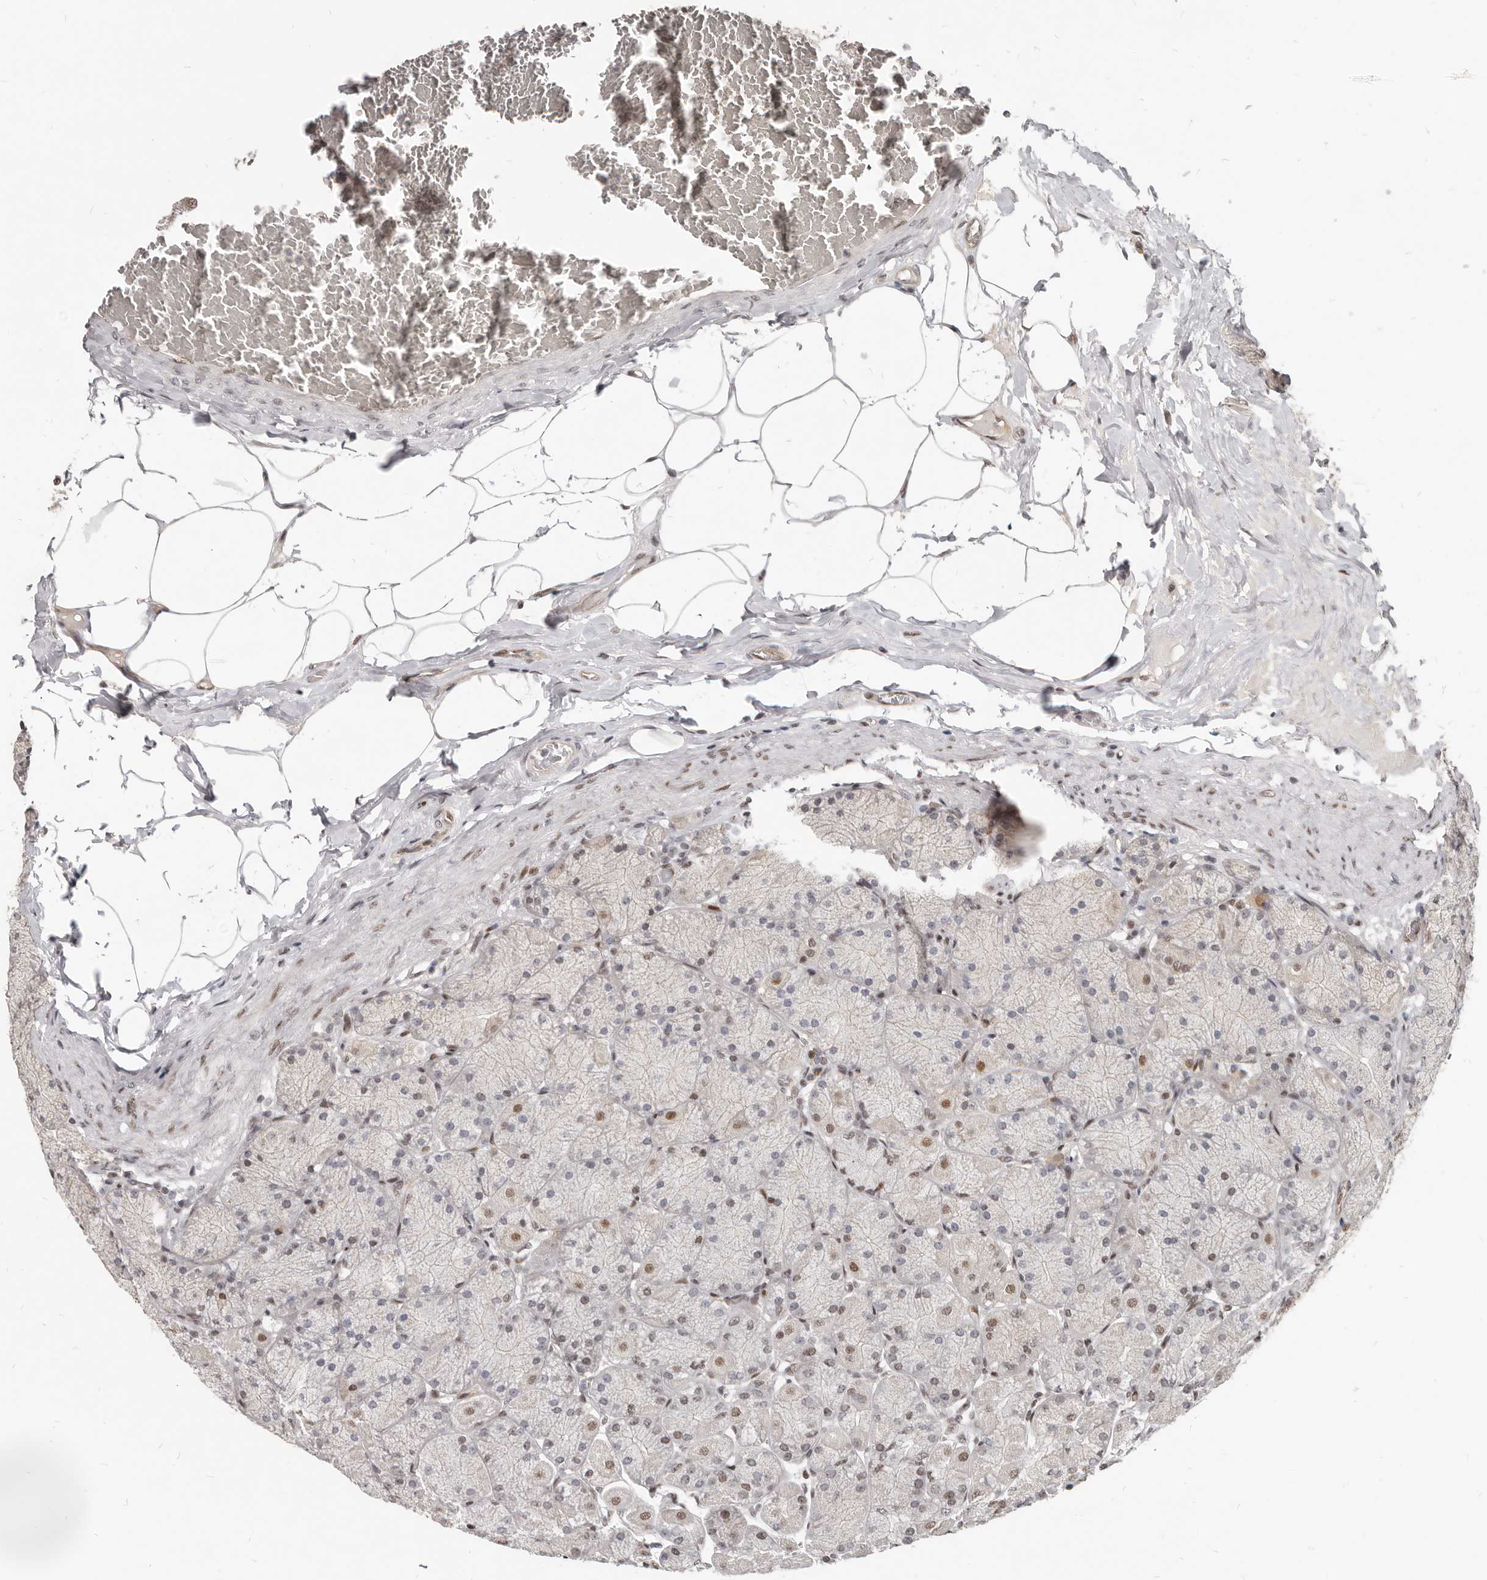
{"staining": {"intensity": "moderate", "quantity": "25%-75%", "location": "nuclear"}, "tissue": "stomach", "cell_type": "Glandular cells", "image_type": "normal", "snomed": [{"axis": "morphology", "description": "Normal tissue, NOS"}, {"axis": "topography", "description": "Stomach, upper"}], "caption": "Immunohistochemistry of benign human stomach reveals medium levels of moderate nuclear positivity in about 25%-75% of glandular cells.", "gene": "ATF5", "patient": {"sex": "female", "age": 56}}